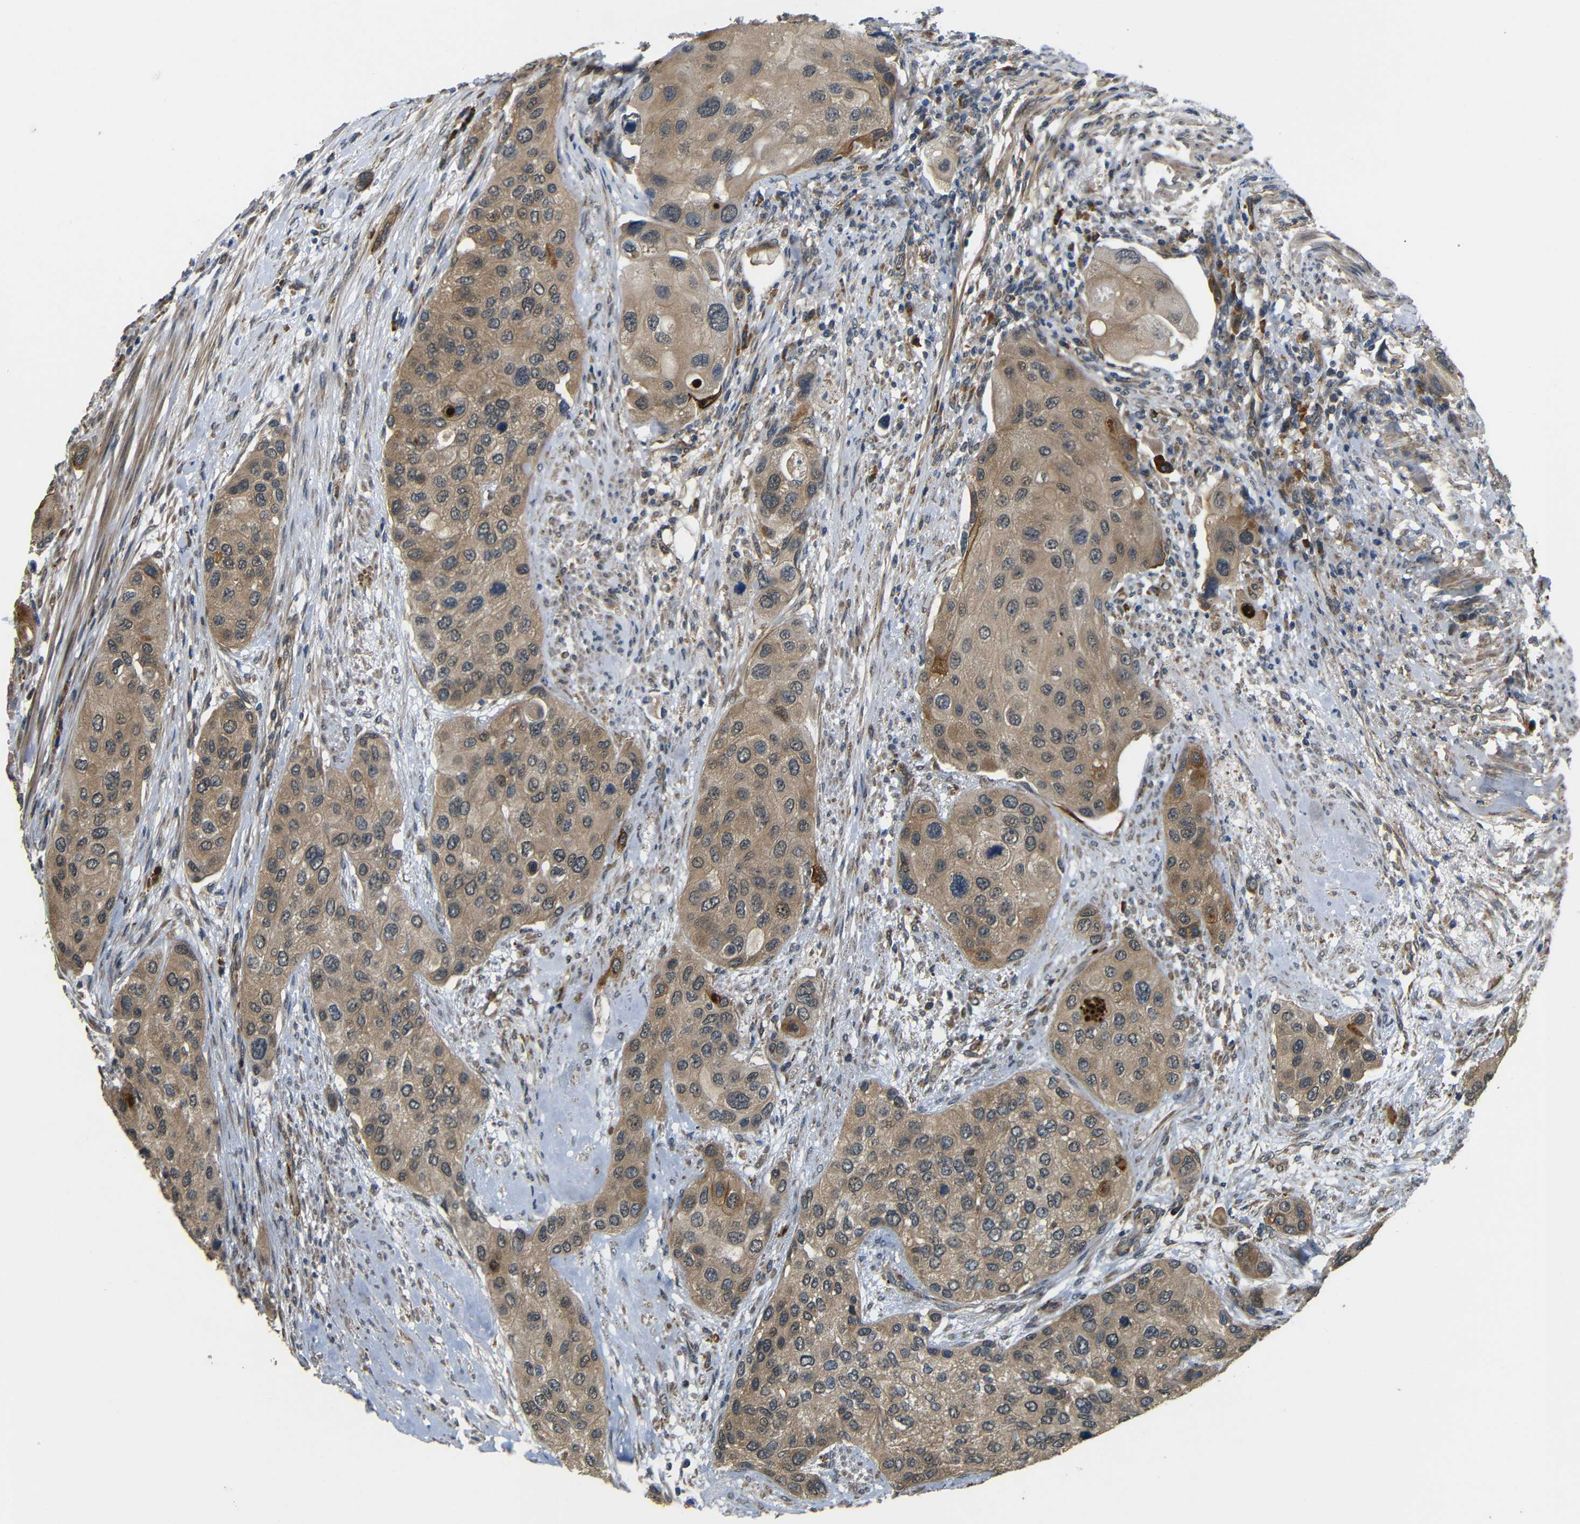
{"staining": {"intensity": "weak", "quantity": ">75%", "location": "cytoplasmic/membranous"}, "tissue": "urothelial cancer", "cell_type": "Tumor cells", "image_type": "cancer", "snomed": [{"axis": "morphology", "description": "Urothelial carcinoma, High grade"}, {"axis": "topography", "description": "Urinary bladder"}], "caption": "Immunohistochemical staining of human high-grade urothelial carcinoma exhibits low levels of weak cytoplasmic/membranous staining in about >75% of tumor cells. (DAB IHC with brightfield microscopy, high magnification).", "gene": "EPHB2", "patient": {"sex": "female", "age": 56}}